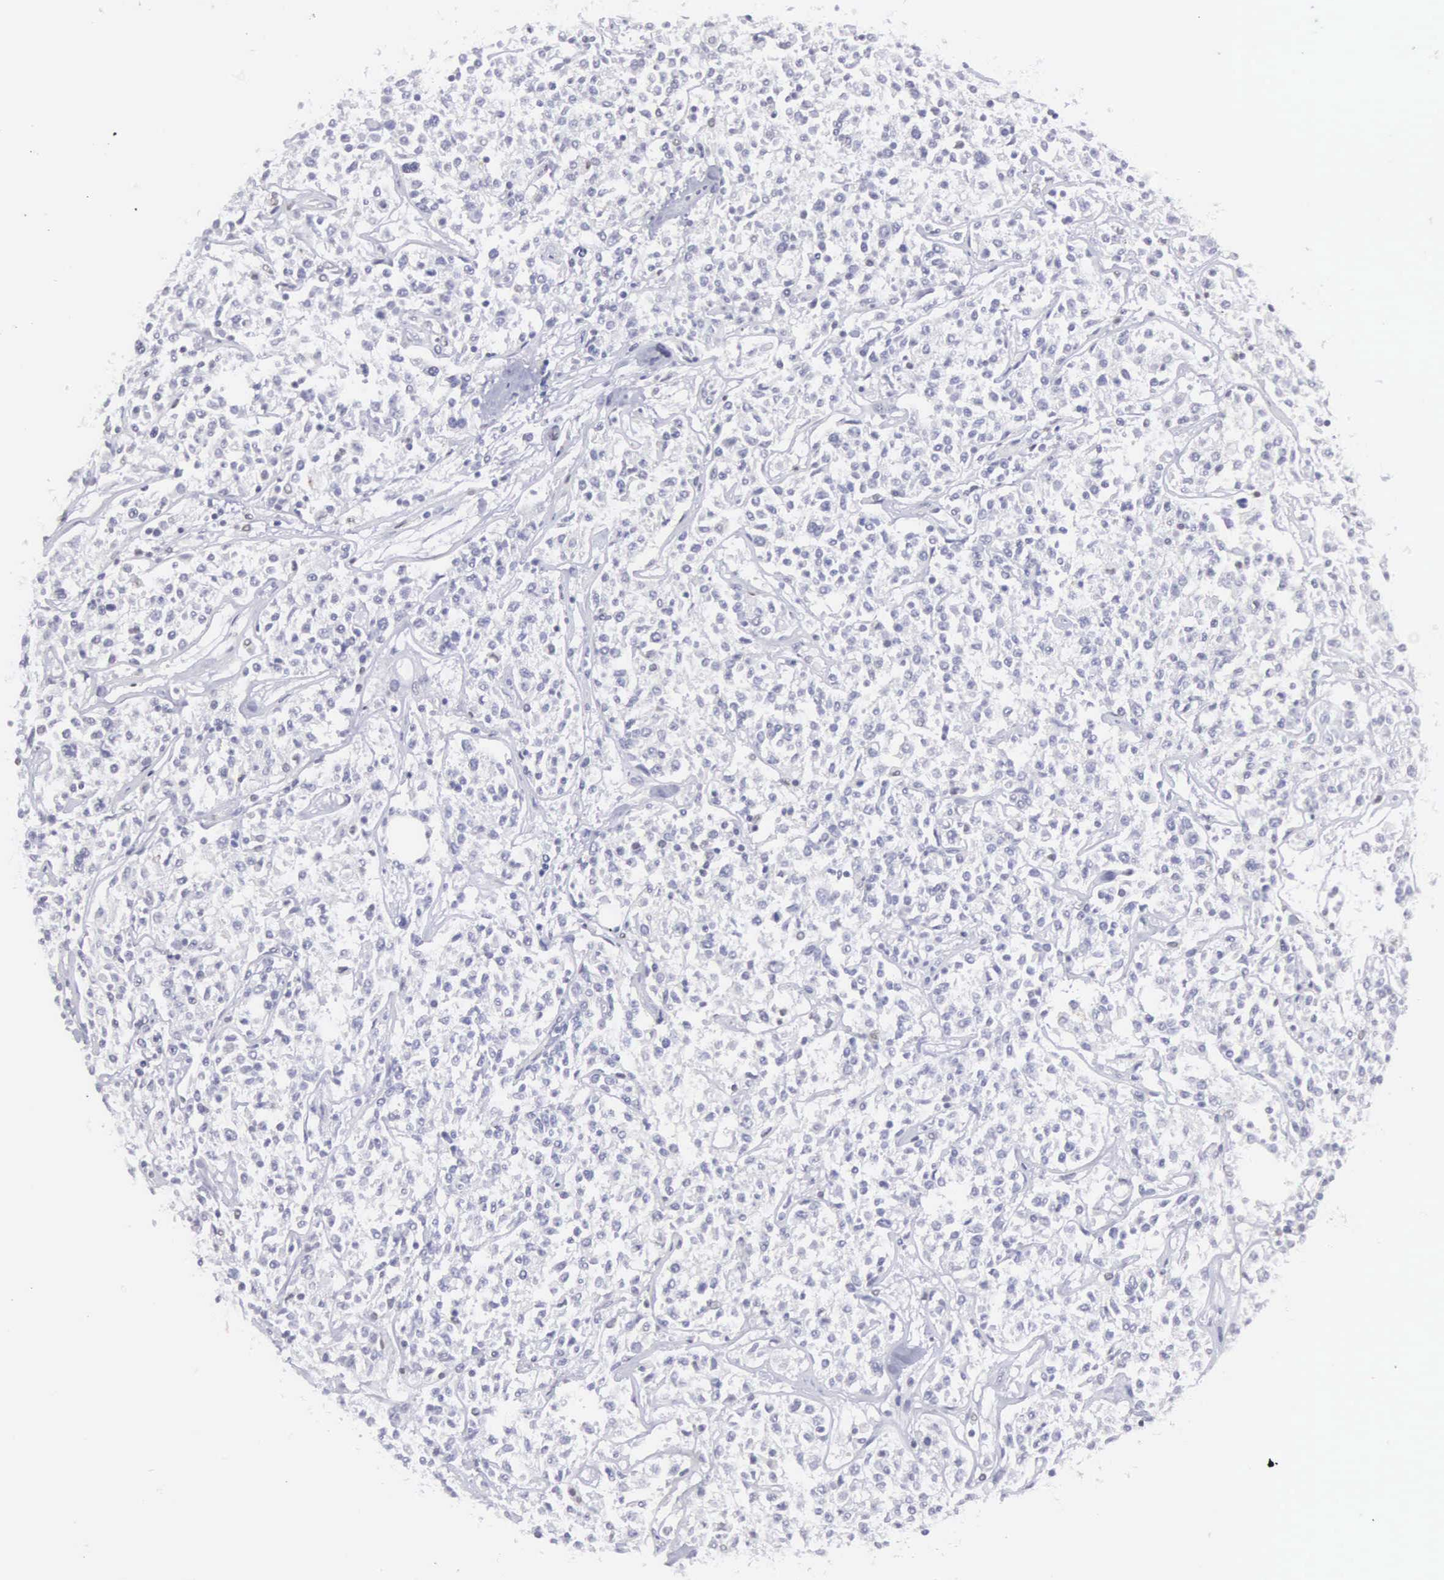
{"staining": {"intensity": "negative", "quantity": "none", "location": "none"}, "tissue": "lymphoma", "cell_type": "Tumor cells", "image_type": "cancer", "snomed": [{"axis": "morphology", "description": "Malignant lymphoma, non-Hodgkin's type, Low grade"}, {"axis": "topography", "description": "Small intestine"}], "caption": "The immunohistochemistry (IHC) image has no significant staining in tumor cells of lymphoma tissue.", "gene": "ETV6", "patient": {"sex": "female", "age": 59}}